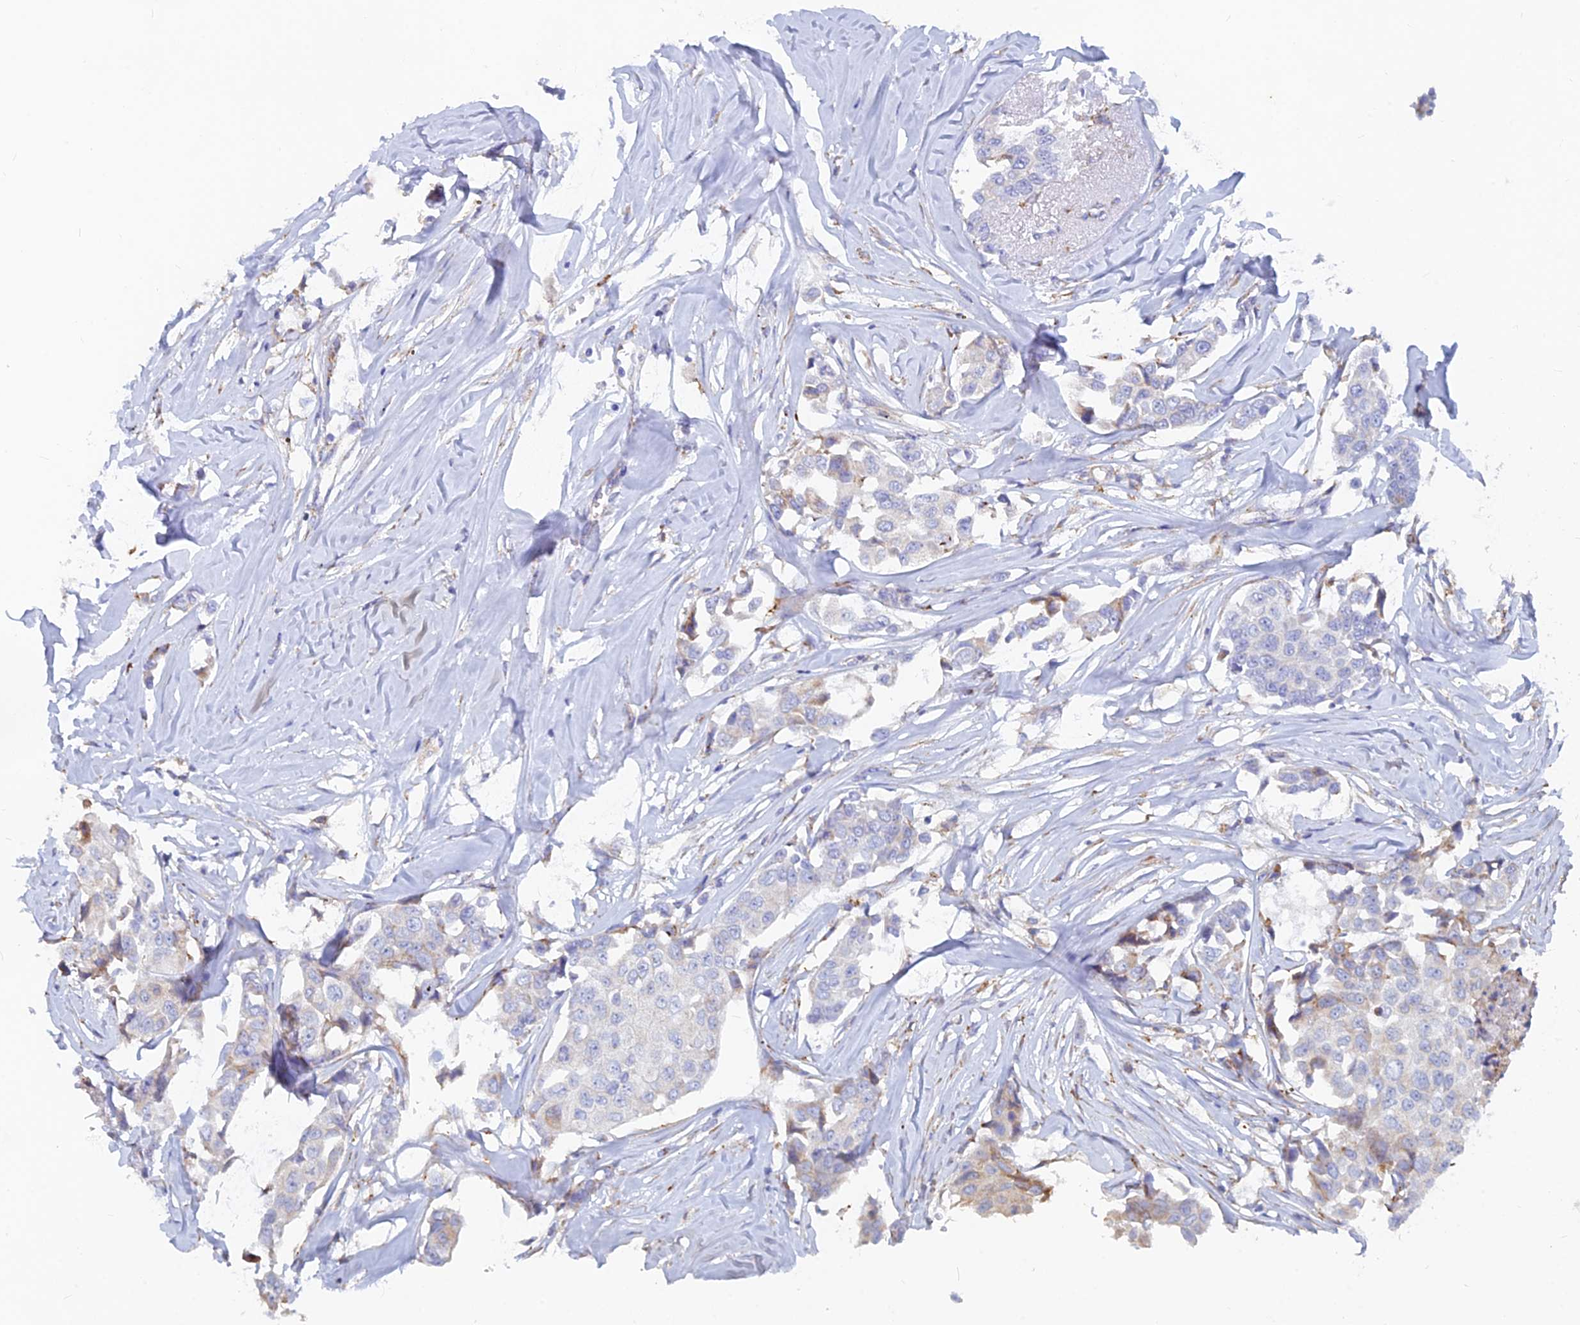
{"staining": {"intensity": "negative", "quantity": "none", "location": "none"}, "tissue": "breast cancer", "cell_type": "Tumor cells", "image_type": "cancer", "snomed": [{"axis": "morphology", "description": "Duct carcinoma"}, {"axis": "topography", "description": "Breast"}], "caption": "There is no significant staining in tumor cells of breast cancer (intraductal carcinoma).", "gene": "WDR35", "patient": {"sex": "female", "age": 80}}